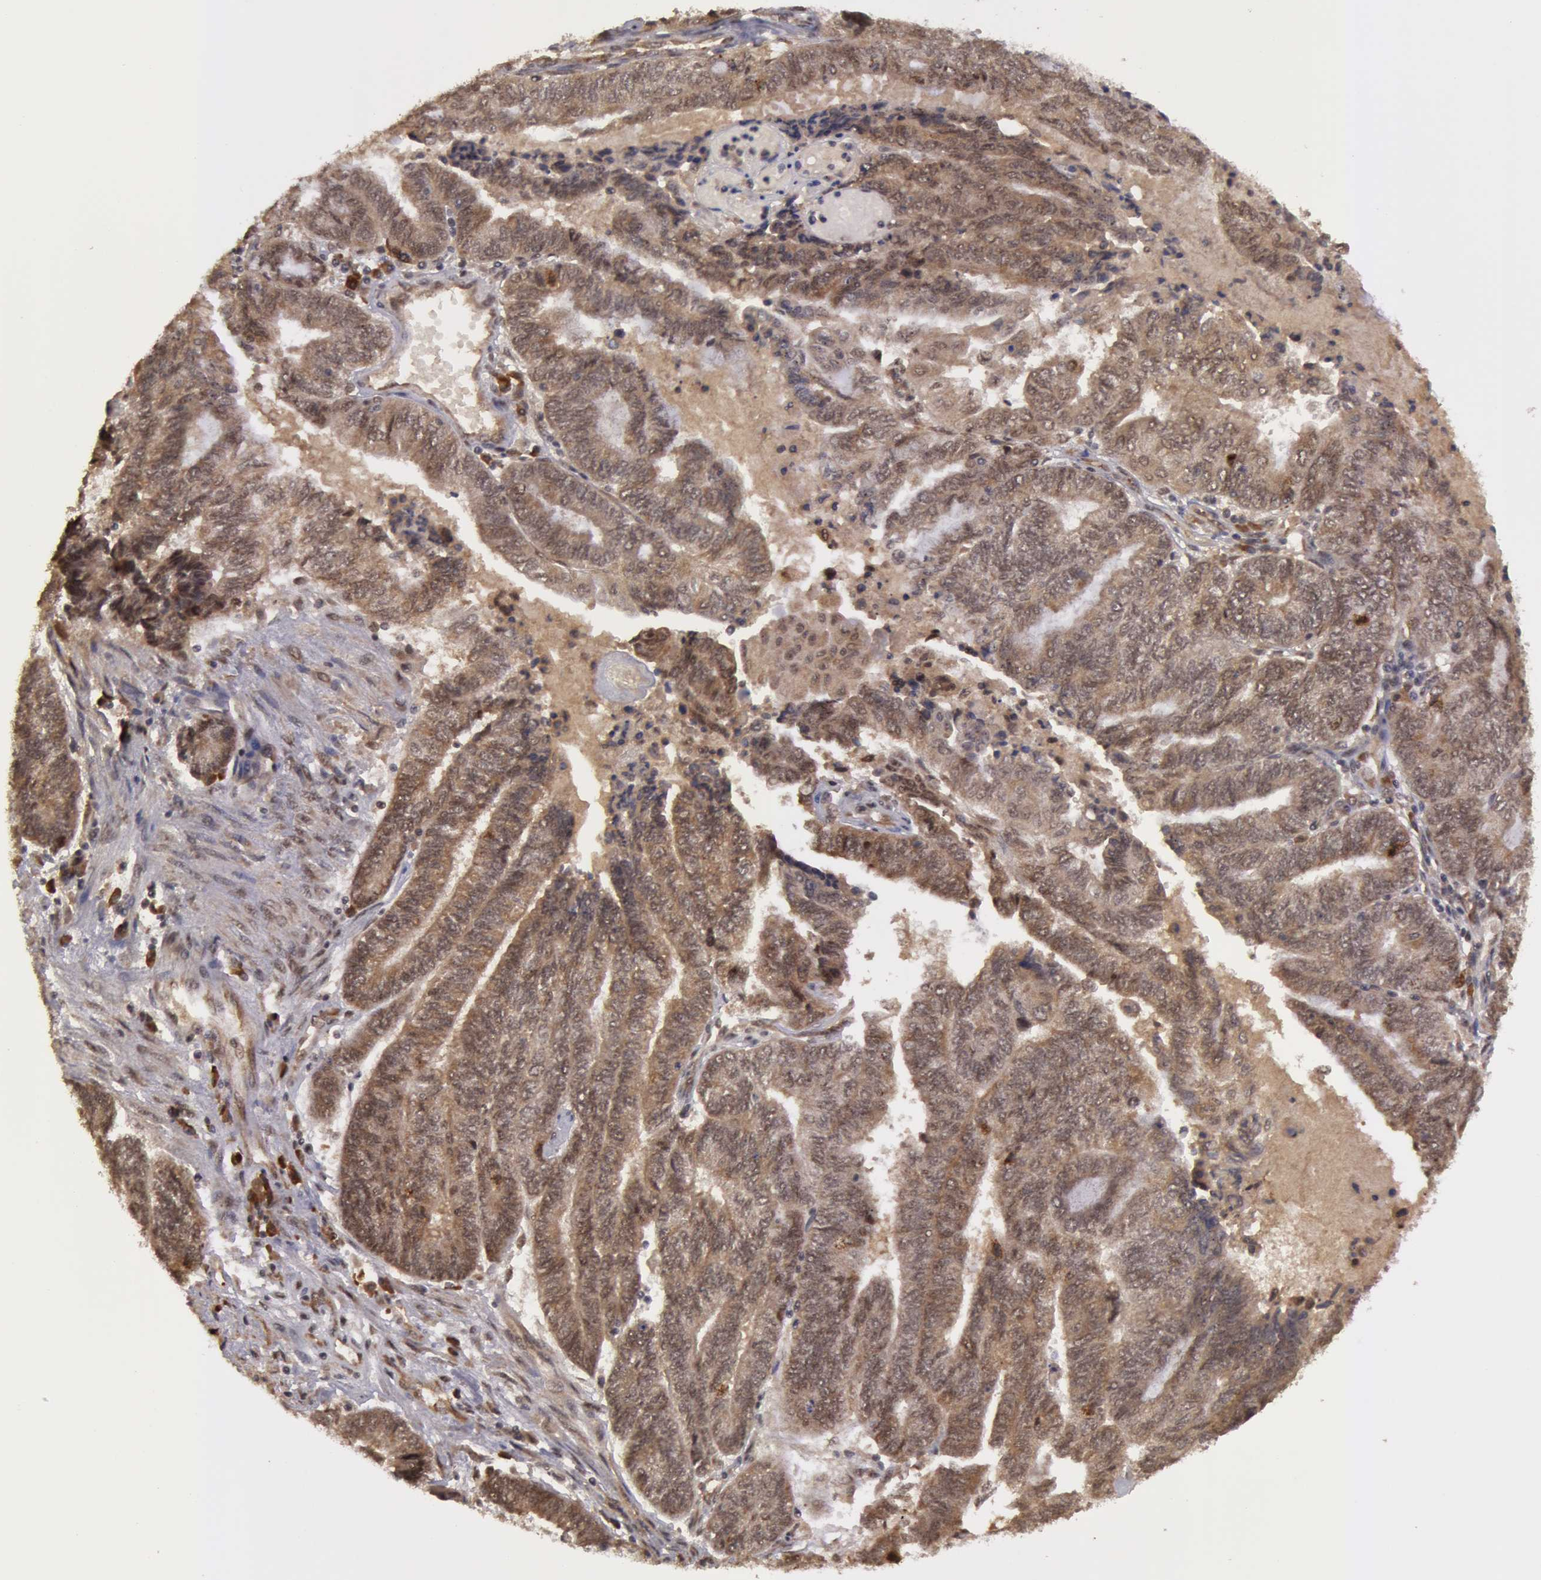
{"staining": {"intensity": "strong", "quantity": ">75%", "location": "cytoplasmic/membranous"}, "tissue": "endometrial cancer", "cell_type": "Tumor cells", "image_type": "cancer", "snomed": [{"axis": "morphology", "description": "Adenocarcinoma, NOS"}, {"axis": "topography", "description": "Uterus"}, {"axis": "topography", "description": "Endometrium"}], "caption": "Brown immunohistochemical staining in endometrial cancer (adenocarcinoma) demonstrates strong cytoplasmic/membranous staining in about >75% of tumor cells.", "gene": "GLIS1", "patient": {"sex": "female", "age": 70}}